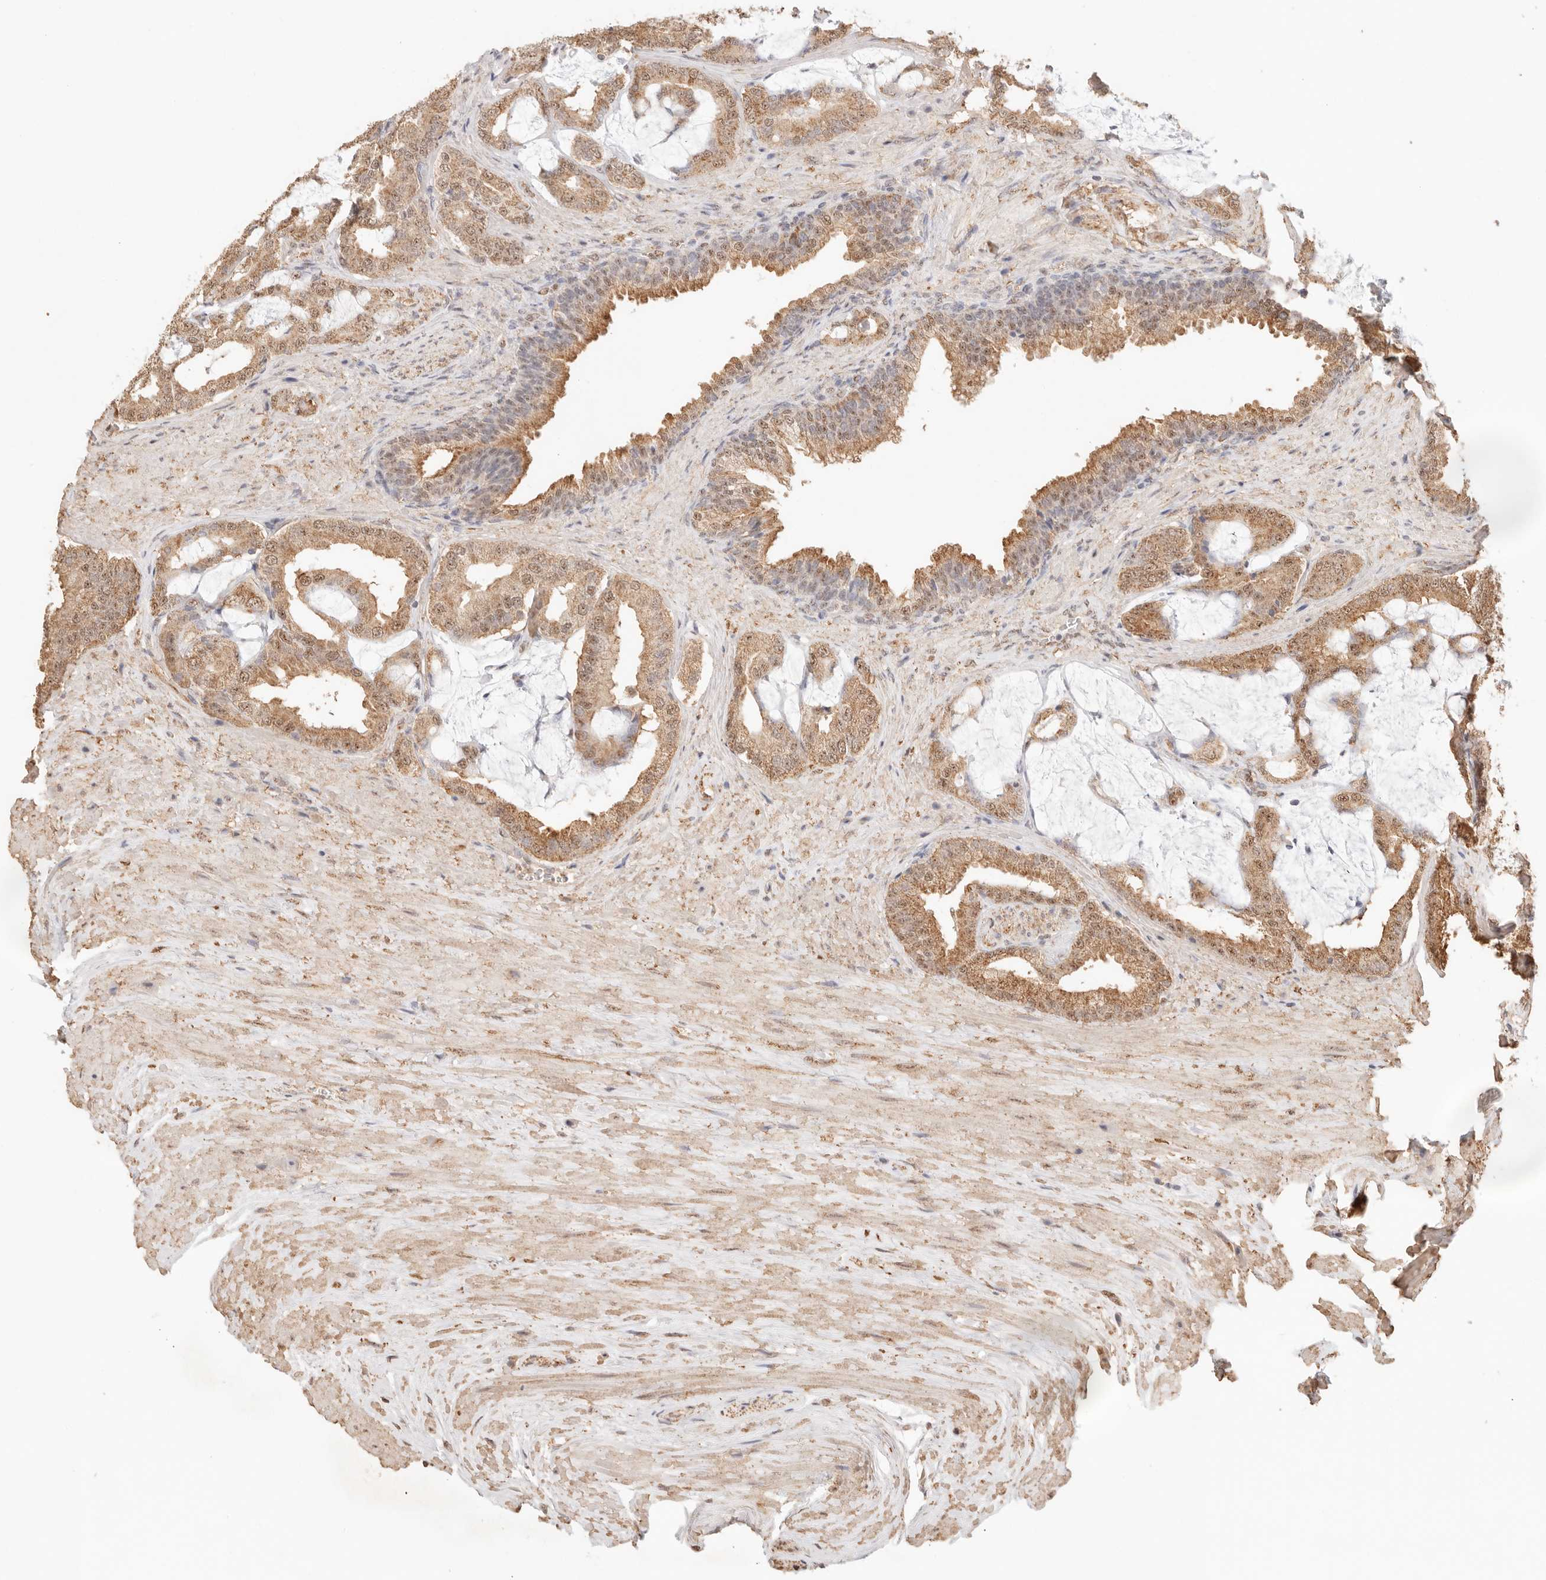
{"staining": {"intensity": "moderate", "quantity": ">75%", "location": "cytoplasmic/membranous,nuclear"}, "tissue": "prostate cancer", "cell_type": "Tumor cells", "image_type": "cancer", "snomed": [{"axis": "morphology", "description": "Adenocarcinoma, Low grade"}, {"axis": "topography", "description": "Prostate"}], "caption": "Brown immunohistochemical staining in prostate adenocarcinoma (low-grade) displays moderate cytoplasmic/membranous and nuclear positivity in about >75% of tumor cells. (IHC, brightfield microscopy, high magnification).", "gene": "IL1R2", "patient": {"sex": "male", "age": 71}}